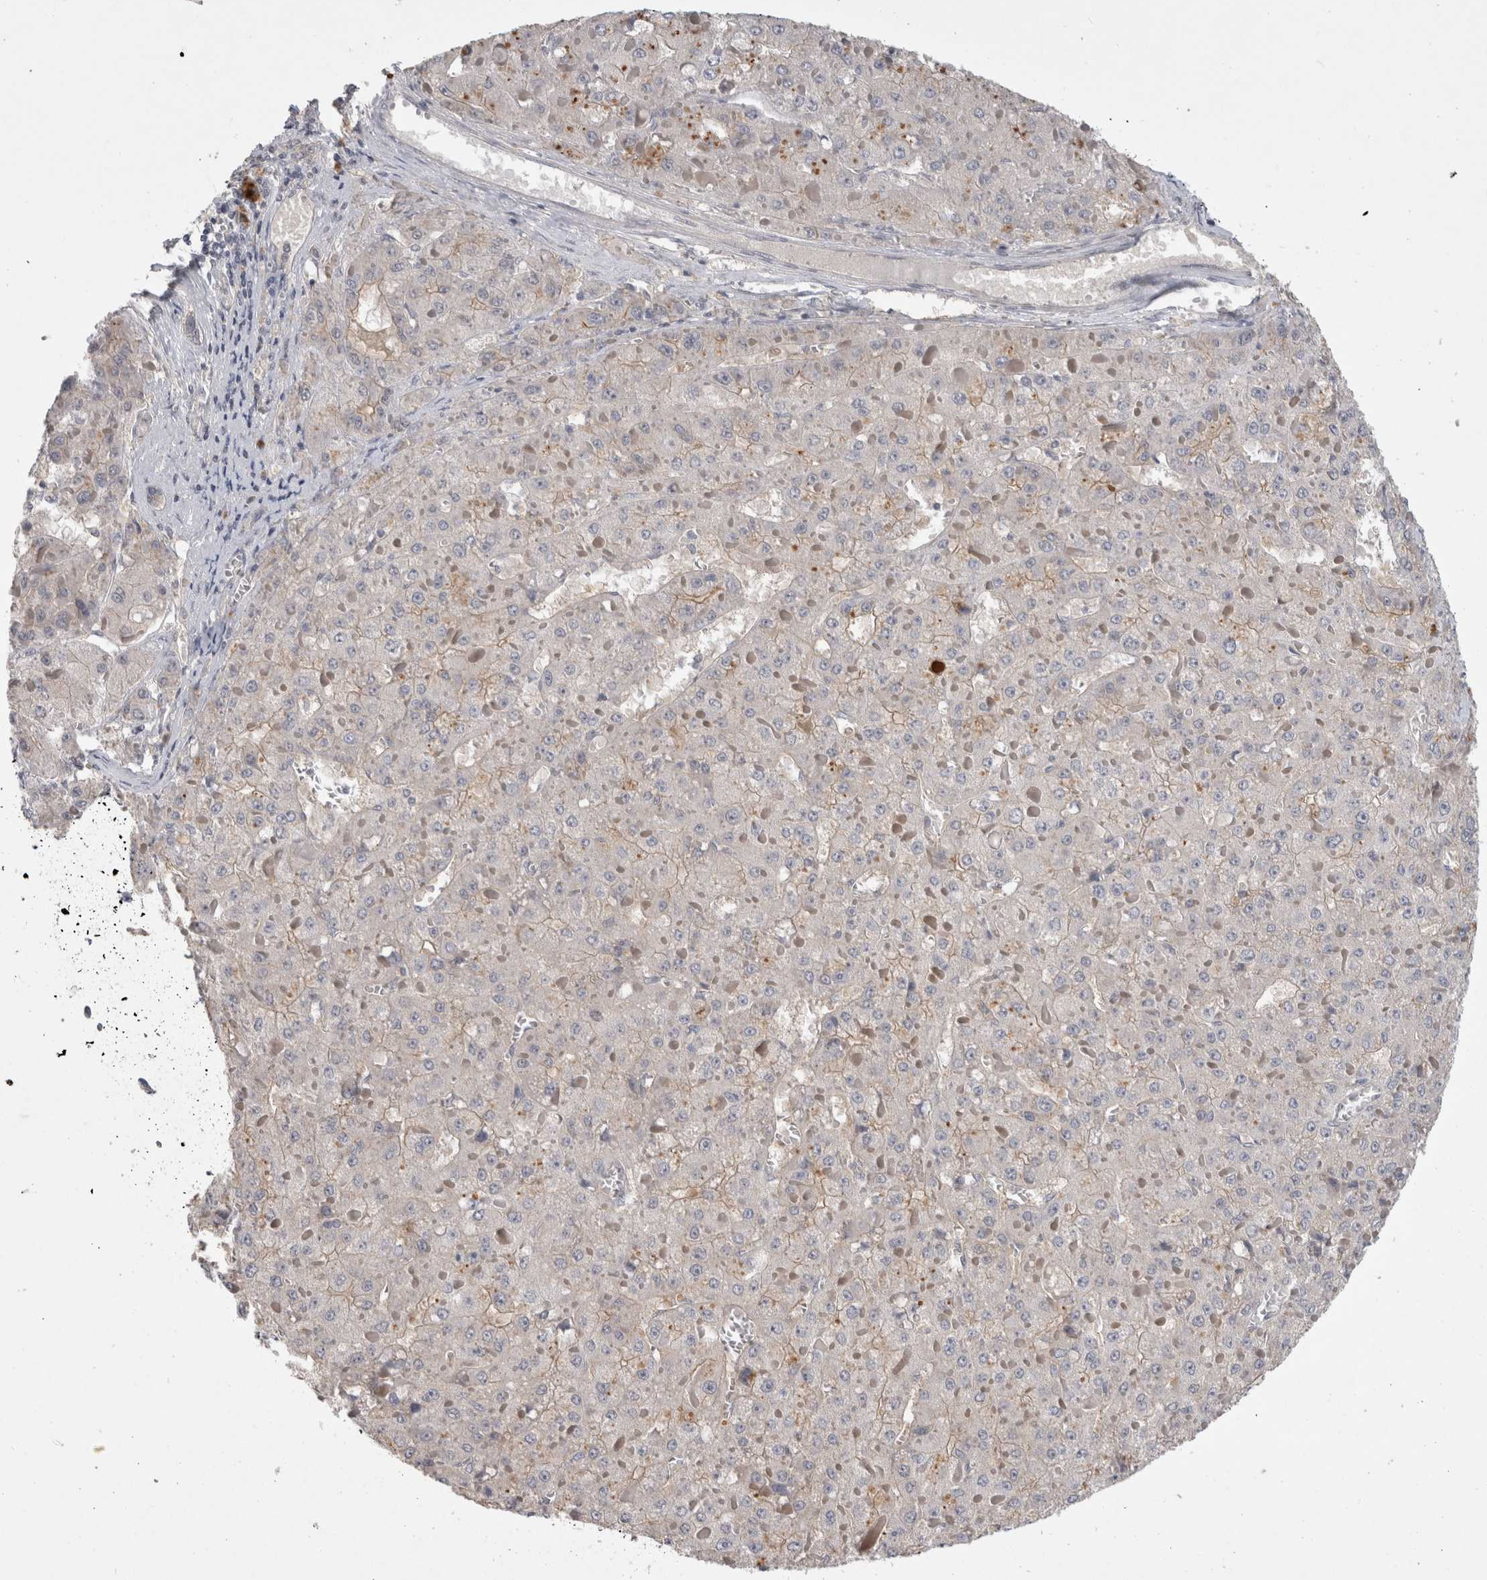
{"staining": {"intensity": "negative", "quantity": "none", "location": "none"}, "tissue": "liver cancer", "cell_type": "Tumor cells", "image_type": "cancer", "snomed": [{"axis": "morphology", "description": "Carcinoma, Hepatocellular, NOS"}, {"axis": "topography", "description": "Liver"}], "caption": "The micrograph reveals no significant staining in tumor cells of liver hepatocellular carcinoma.", "gene": "CERS3", "patient": {"sex": "female", "age": 73}}